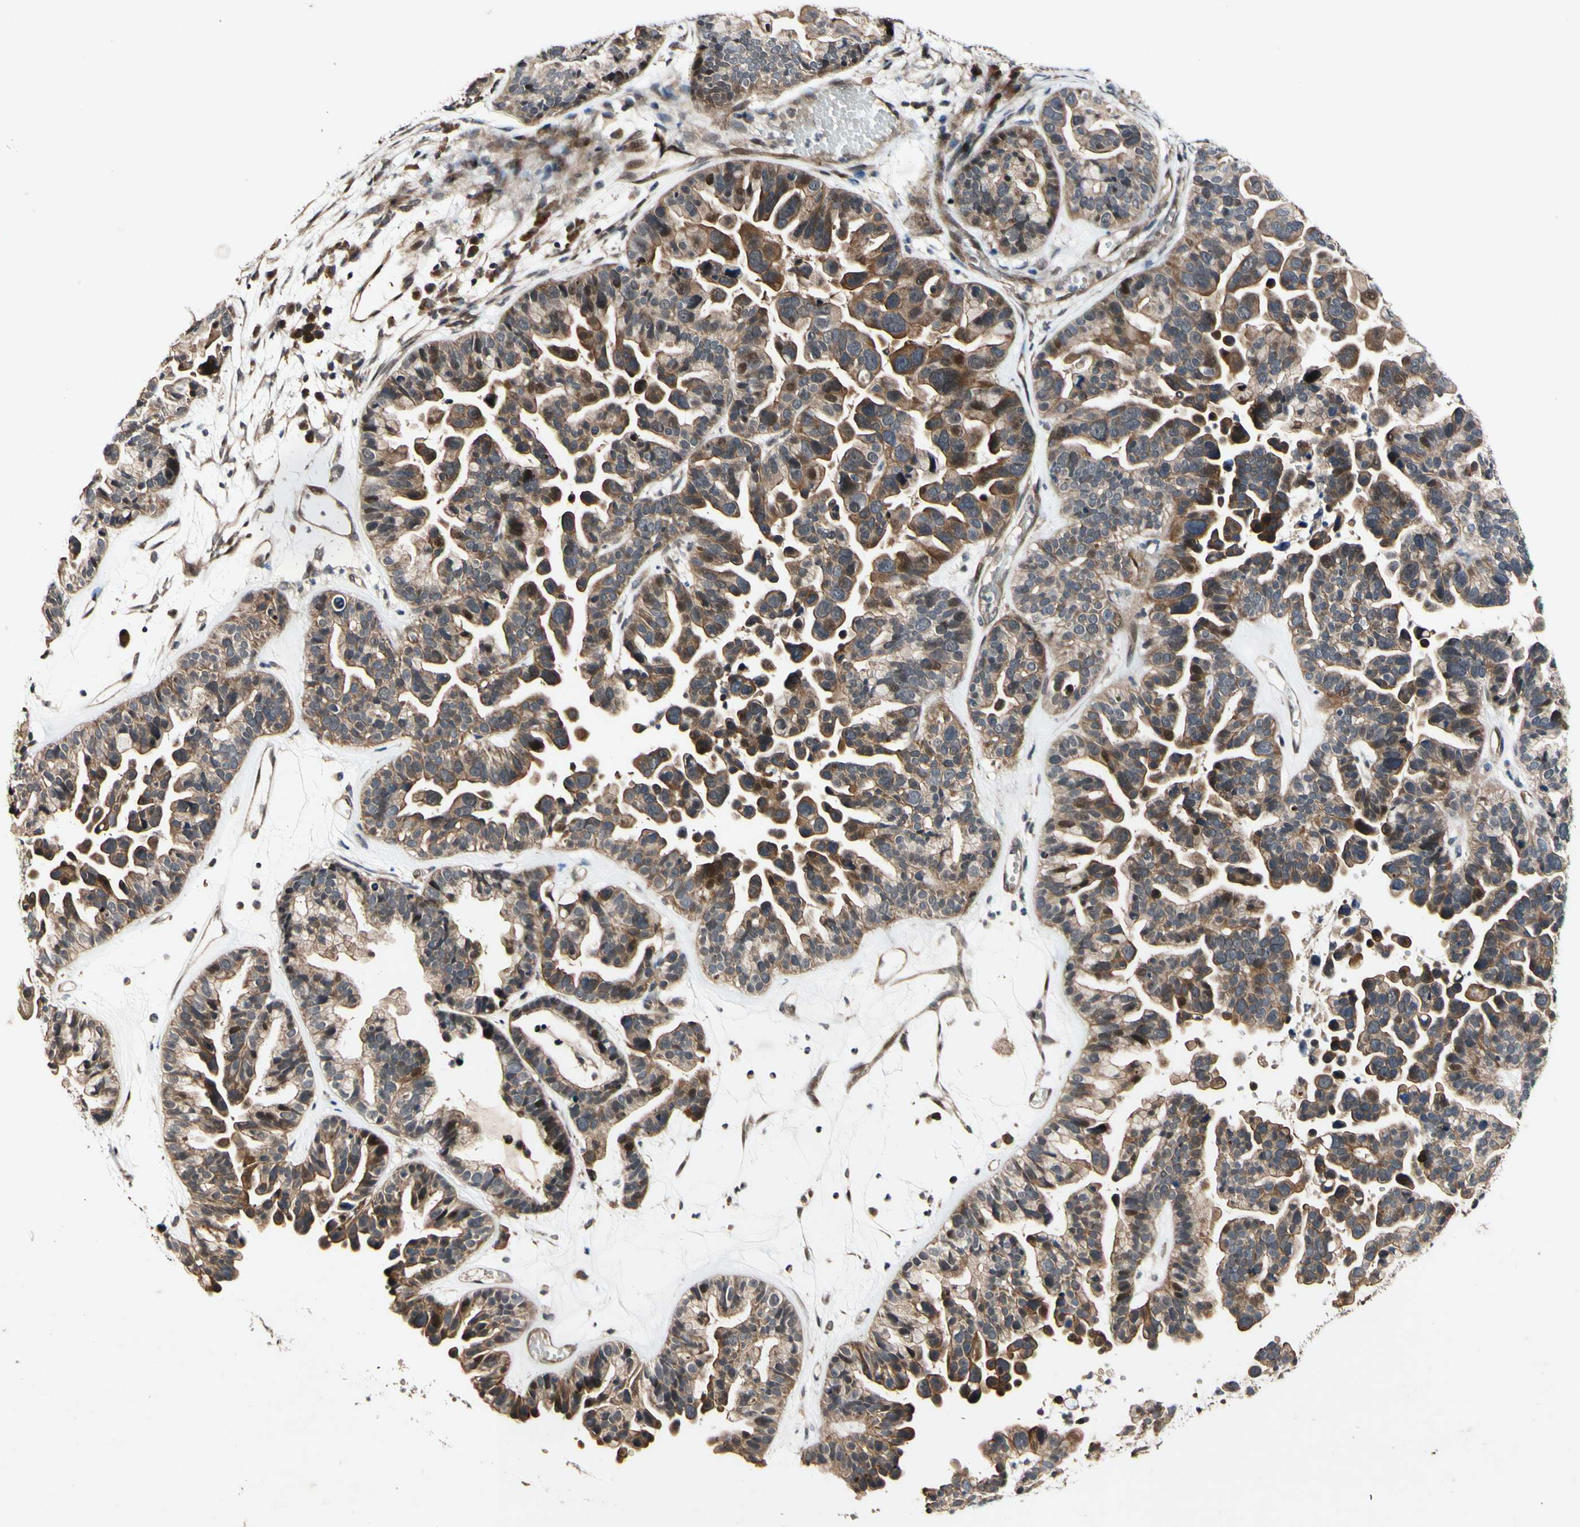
{"staining": {"intensity": "moderate", "quantity": ">75%", "location": "cytoplasmic/membranous,nuclear"}, "tissue": "ovarian cancer", "cell_type": "Tumor cells", "image_type": "cancer", "snomed": [{"axis": "morphology", "description": "Cystadenocarcinoma, serous, NOS"}, {"axis": "topography", "description": "Ovary"}], "caption": "This image exhibits ovarian cancer stained with immunohistochemistry (IHC) to label a protein in brown. The cytoplasmic/membranous and nuclear of tumor cells show moderate positivity for the protein. Nuclei are counter-stained blue.", "gene": "CSNK1E", "patient": {"sex": "female", "age": 56}}